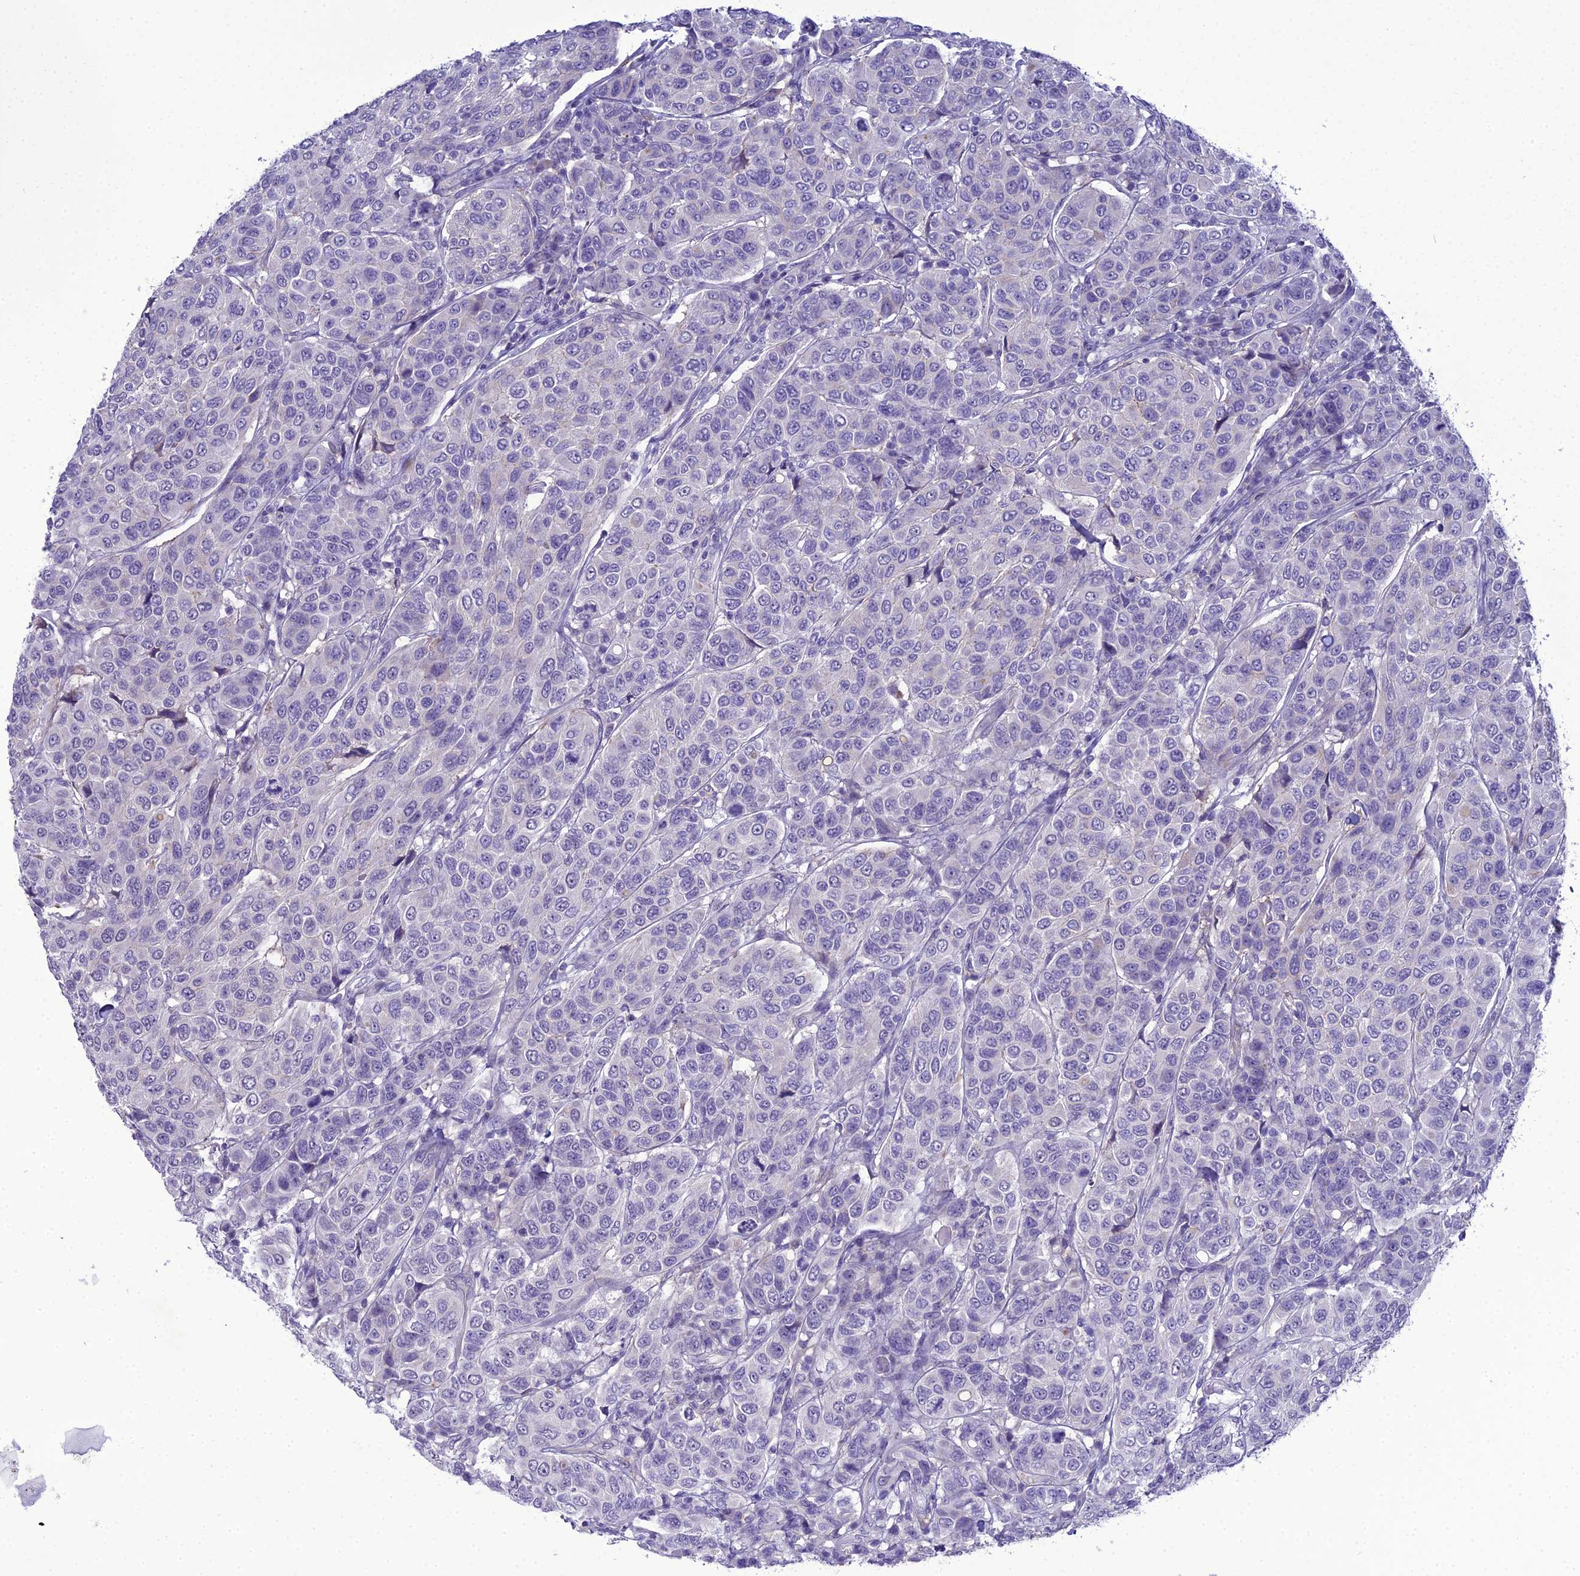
{"staining": {"intensity": "negative", "quantity": "none", "location": "none"}, "tissue": "breast cancer", "cell_type": "Tumor cells", "image_type": "cancer", "snomed": [{"axis": "morphology", "description": "Duct carcinoma"}, {"axis": "topography", "description": "Breast"}], "caption": "DAB immunohistochemical staining of breast cancer shows no significant expression in tumor cells.", "gene": "ACE", "patient": {"sex": "female", "age": 55}}